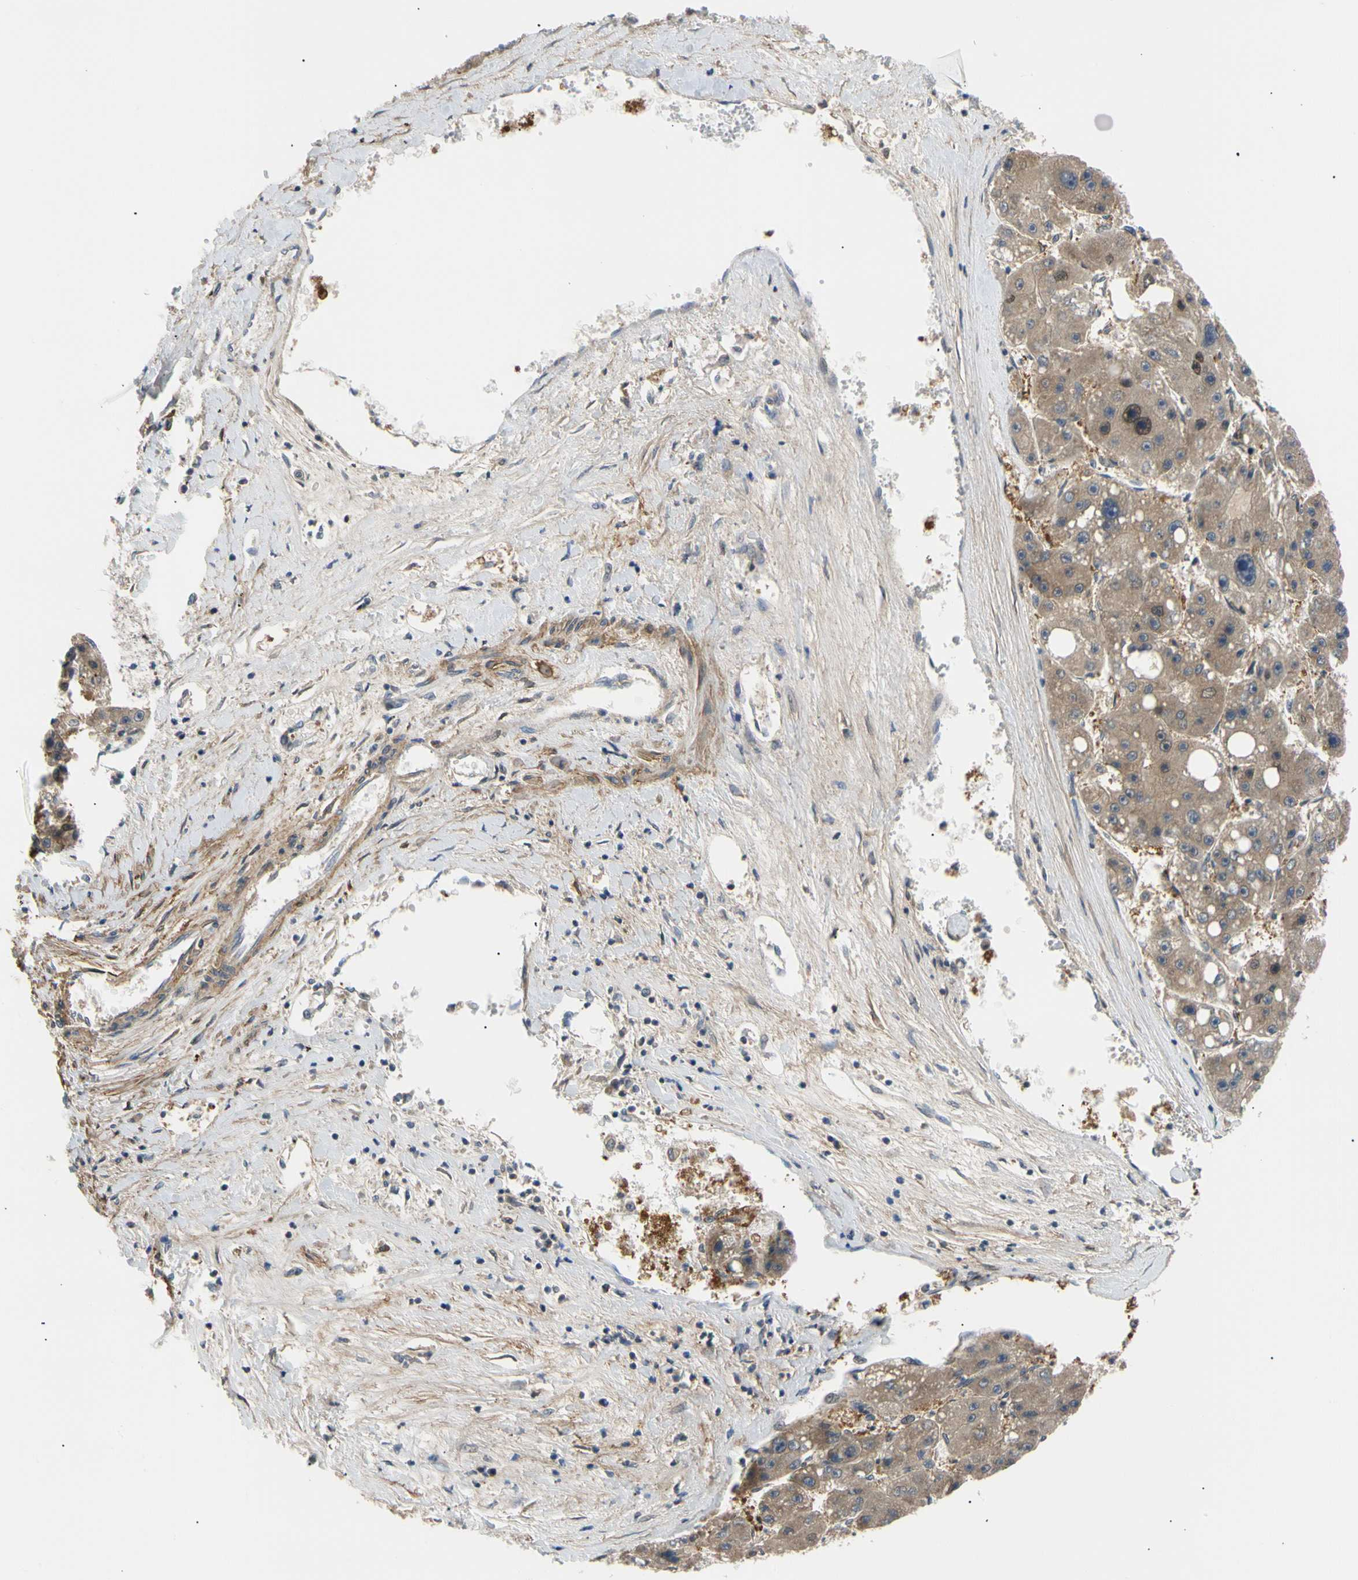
{"staining": {"intensity": "moderate", "quantity": ">75%", "location": "cytoplasmic/membranous,nuclear"}, "tissue": "liver cancer", "cell_type": "Tumor cells", "image_type": "cancer", "snomed": [{"axis": "morphology", "description": "Carcinoma, Hepatocellular, NOS"}, {"axis": "topography", "description": "Liver"}], "caption": "A brown stain highlights moderate cytoplasmic/membranous and nuclear expression of a protein in liver cancer tumor cells.", "gene": "SEC23B", "patient": {"sex": "female", "age": 61}}